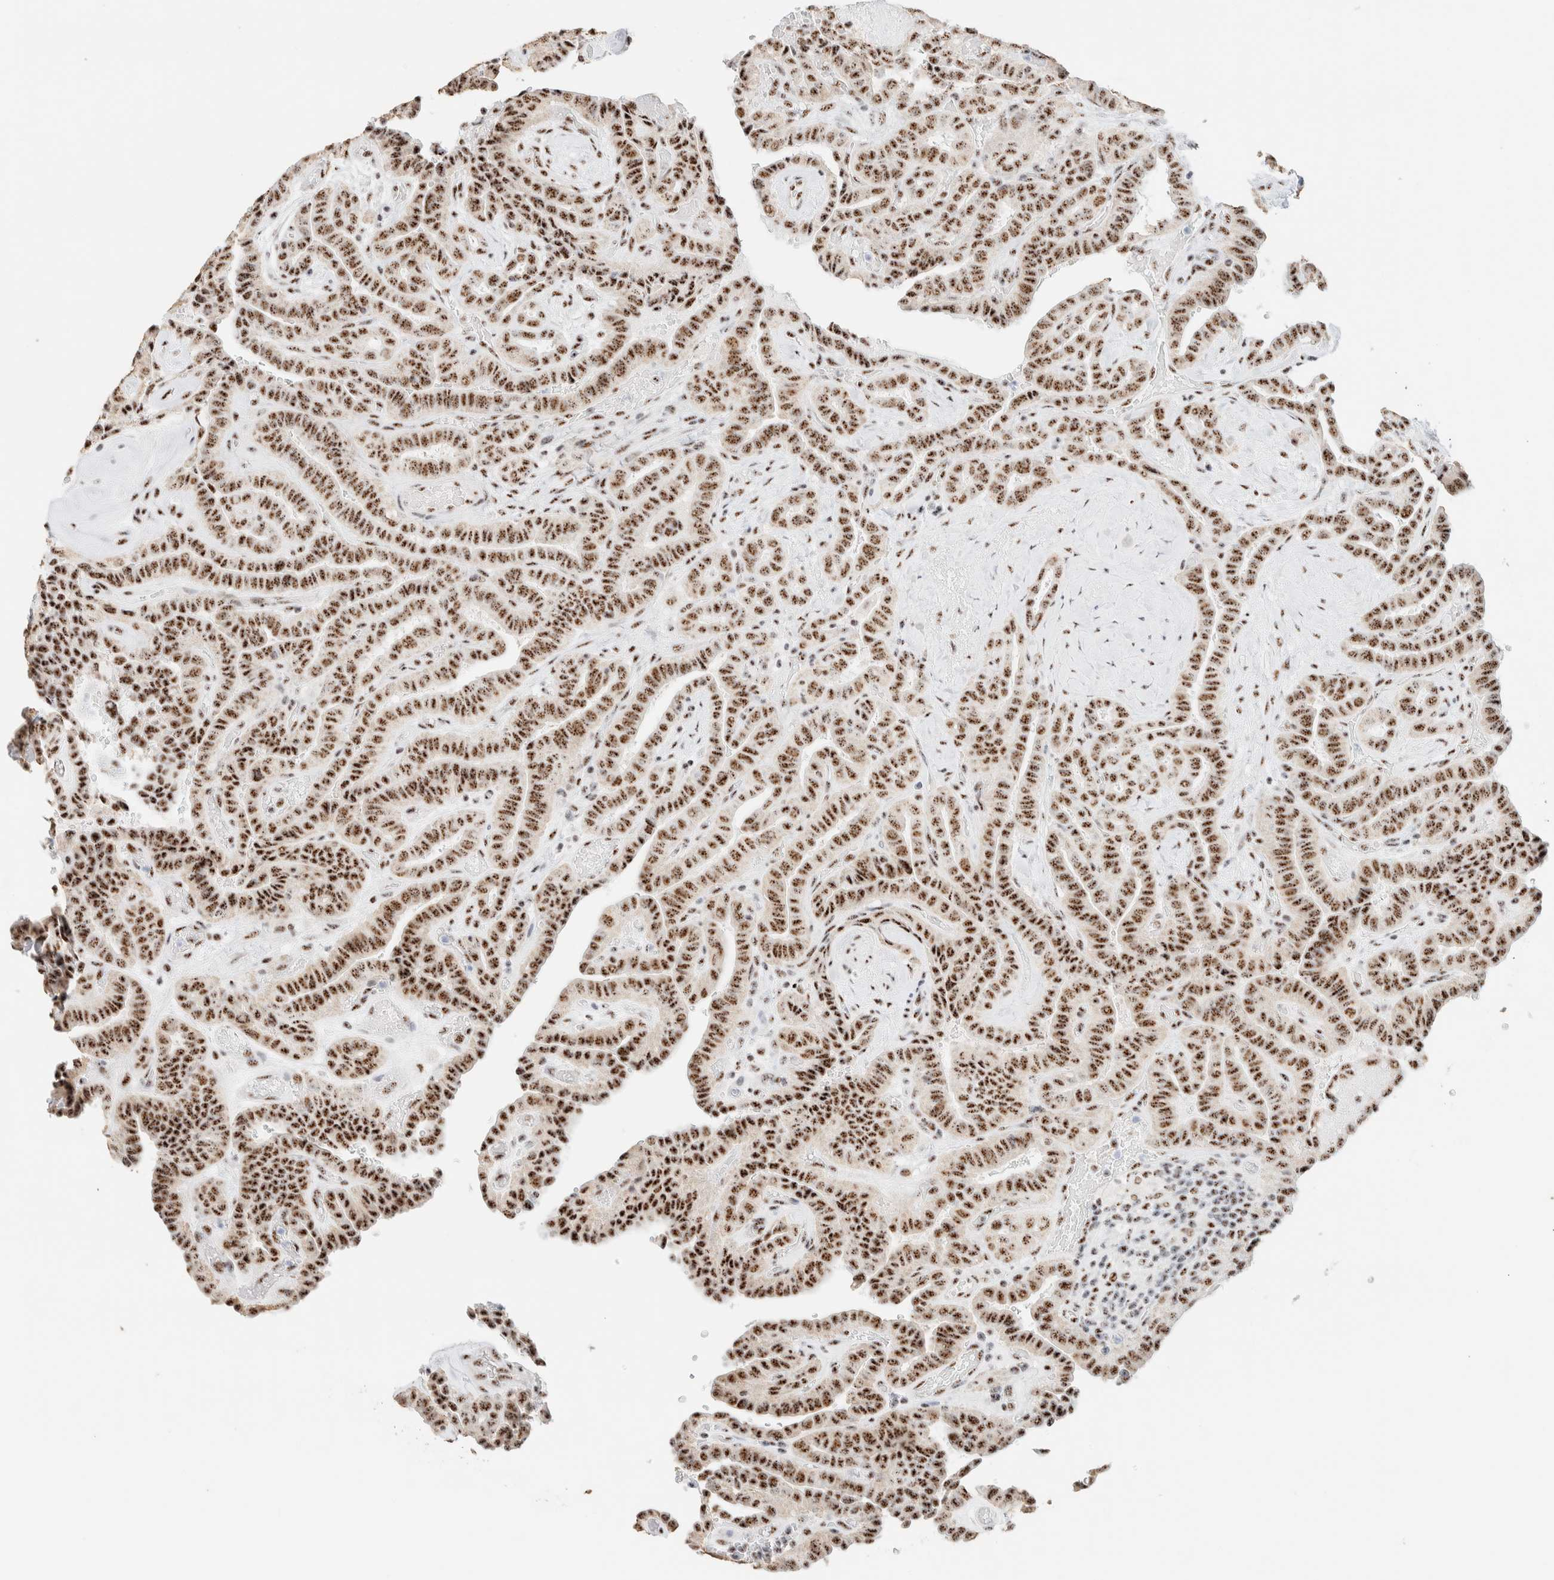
{"staining": {"intensity": "moderate", "quantity": ">75%", "location": "nuclear"}, "tissue": "thyroid cancer", "cell_type": "Tumor cells", "image_type": "cancer", "snomed": [{"axis": "morphology", "description": "Papillary adenocarcinoma, NOS"}, {"axis": "topography", "description": "Thyroid gland"}], "caption": "Thyroid cancer tissue demonstrates moderate nuclear expression in about >75% of tumor cells, visualized by immunohistochemistry.", "gene": "SON", "patient": {"sex": "male", "age": 77}}